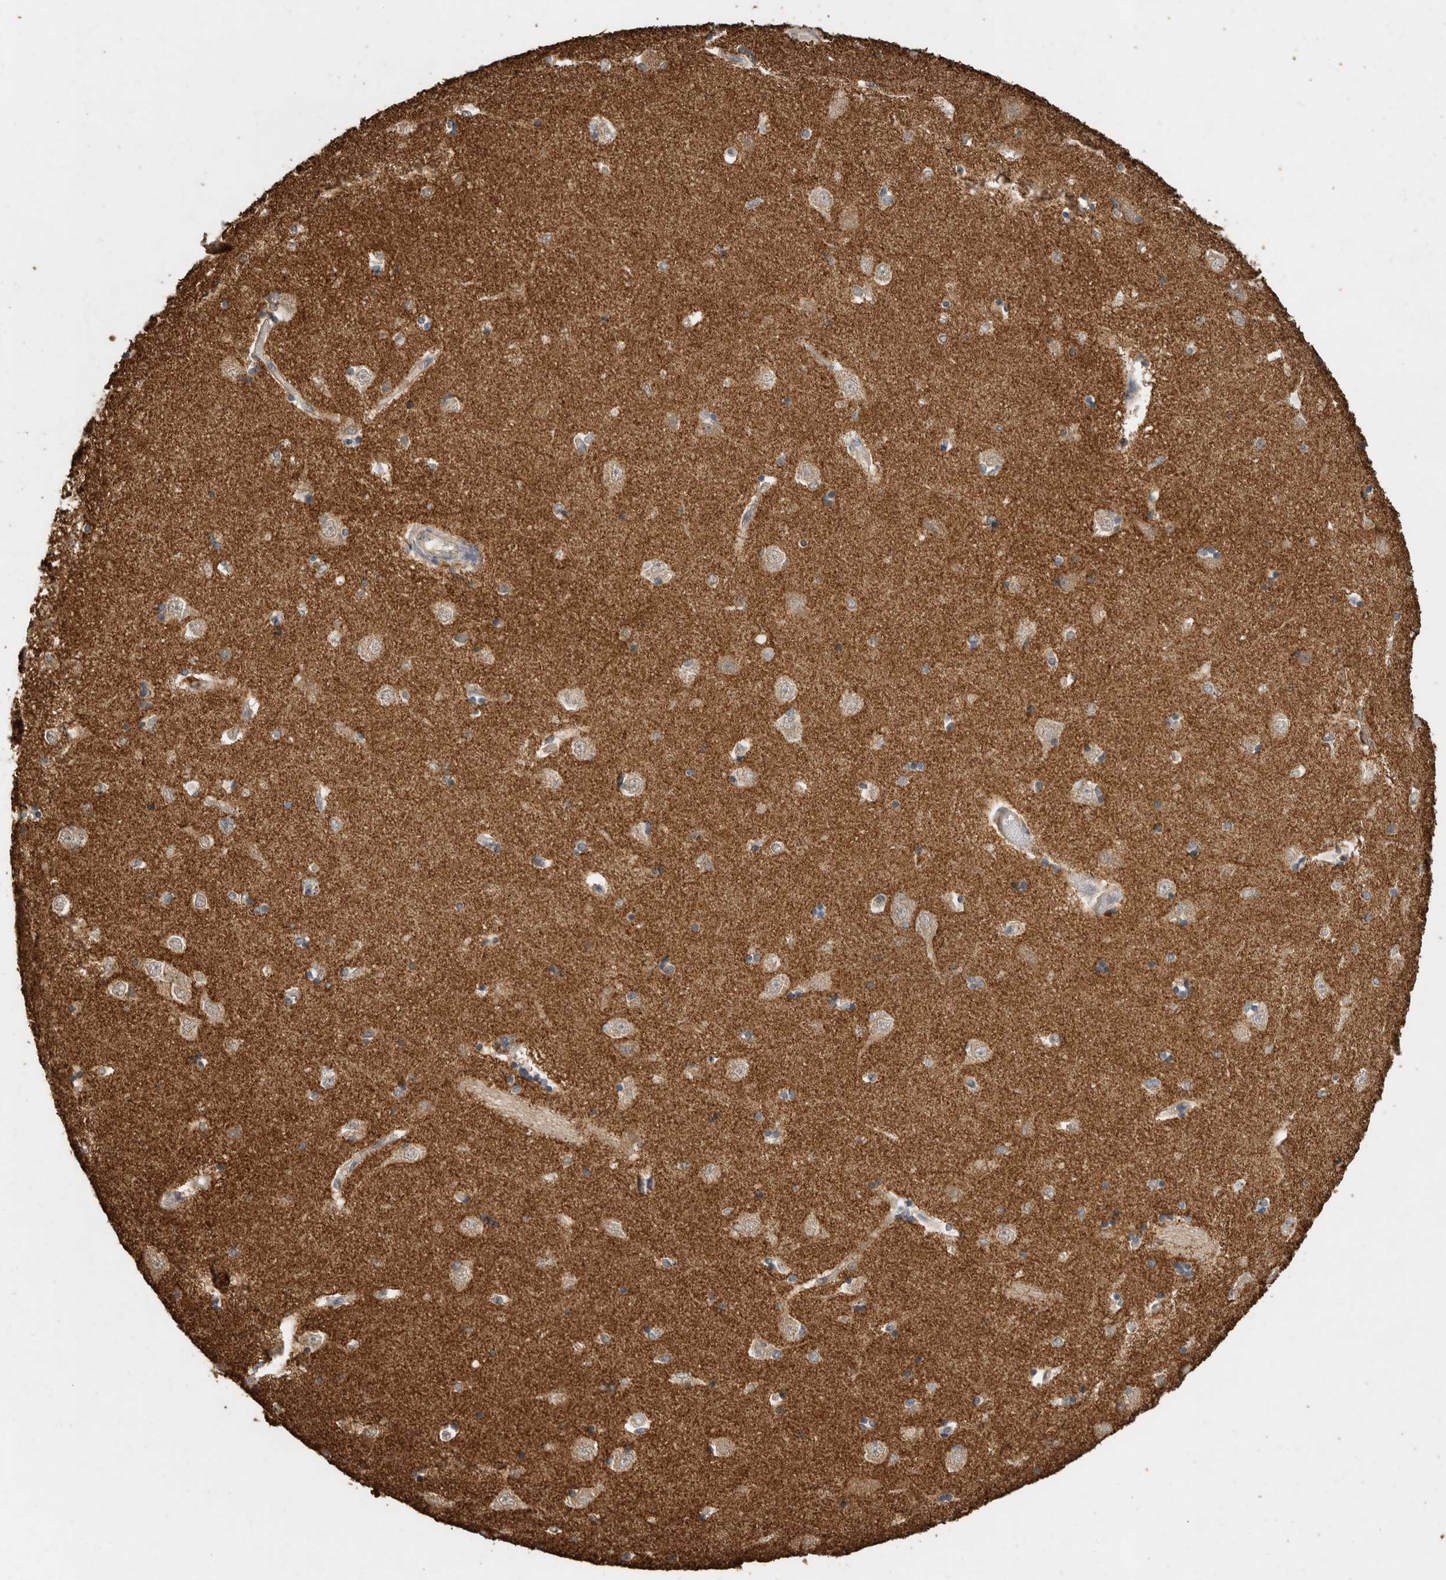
{"staining": {"intensity": "moderate", "quantity": "<25%", "location": "cytoplasmic/membranous"}, "tissue": "hippocampus", "cell_type": "Glial cells", "image_type": "normal", "snomed": [{"axis": "morphology", "description": "Normal tissue, NOS"}, {"axis": "topography", "description": "Hippocampus"}], "caption": "Protein expression analysis of benign human hippocampus reveals moderate cytoplasmic/membranous positivity in about <25% of glial cells. (Brightfield microscopy of DAB IHC at high magnification).", "gene": "CTF1", "patient": {"sex": "male", "age": 45}}